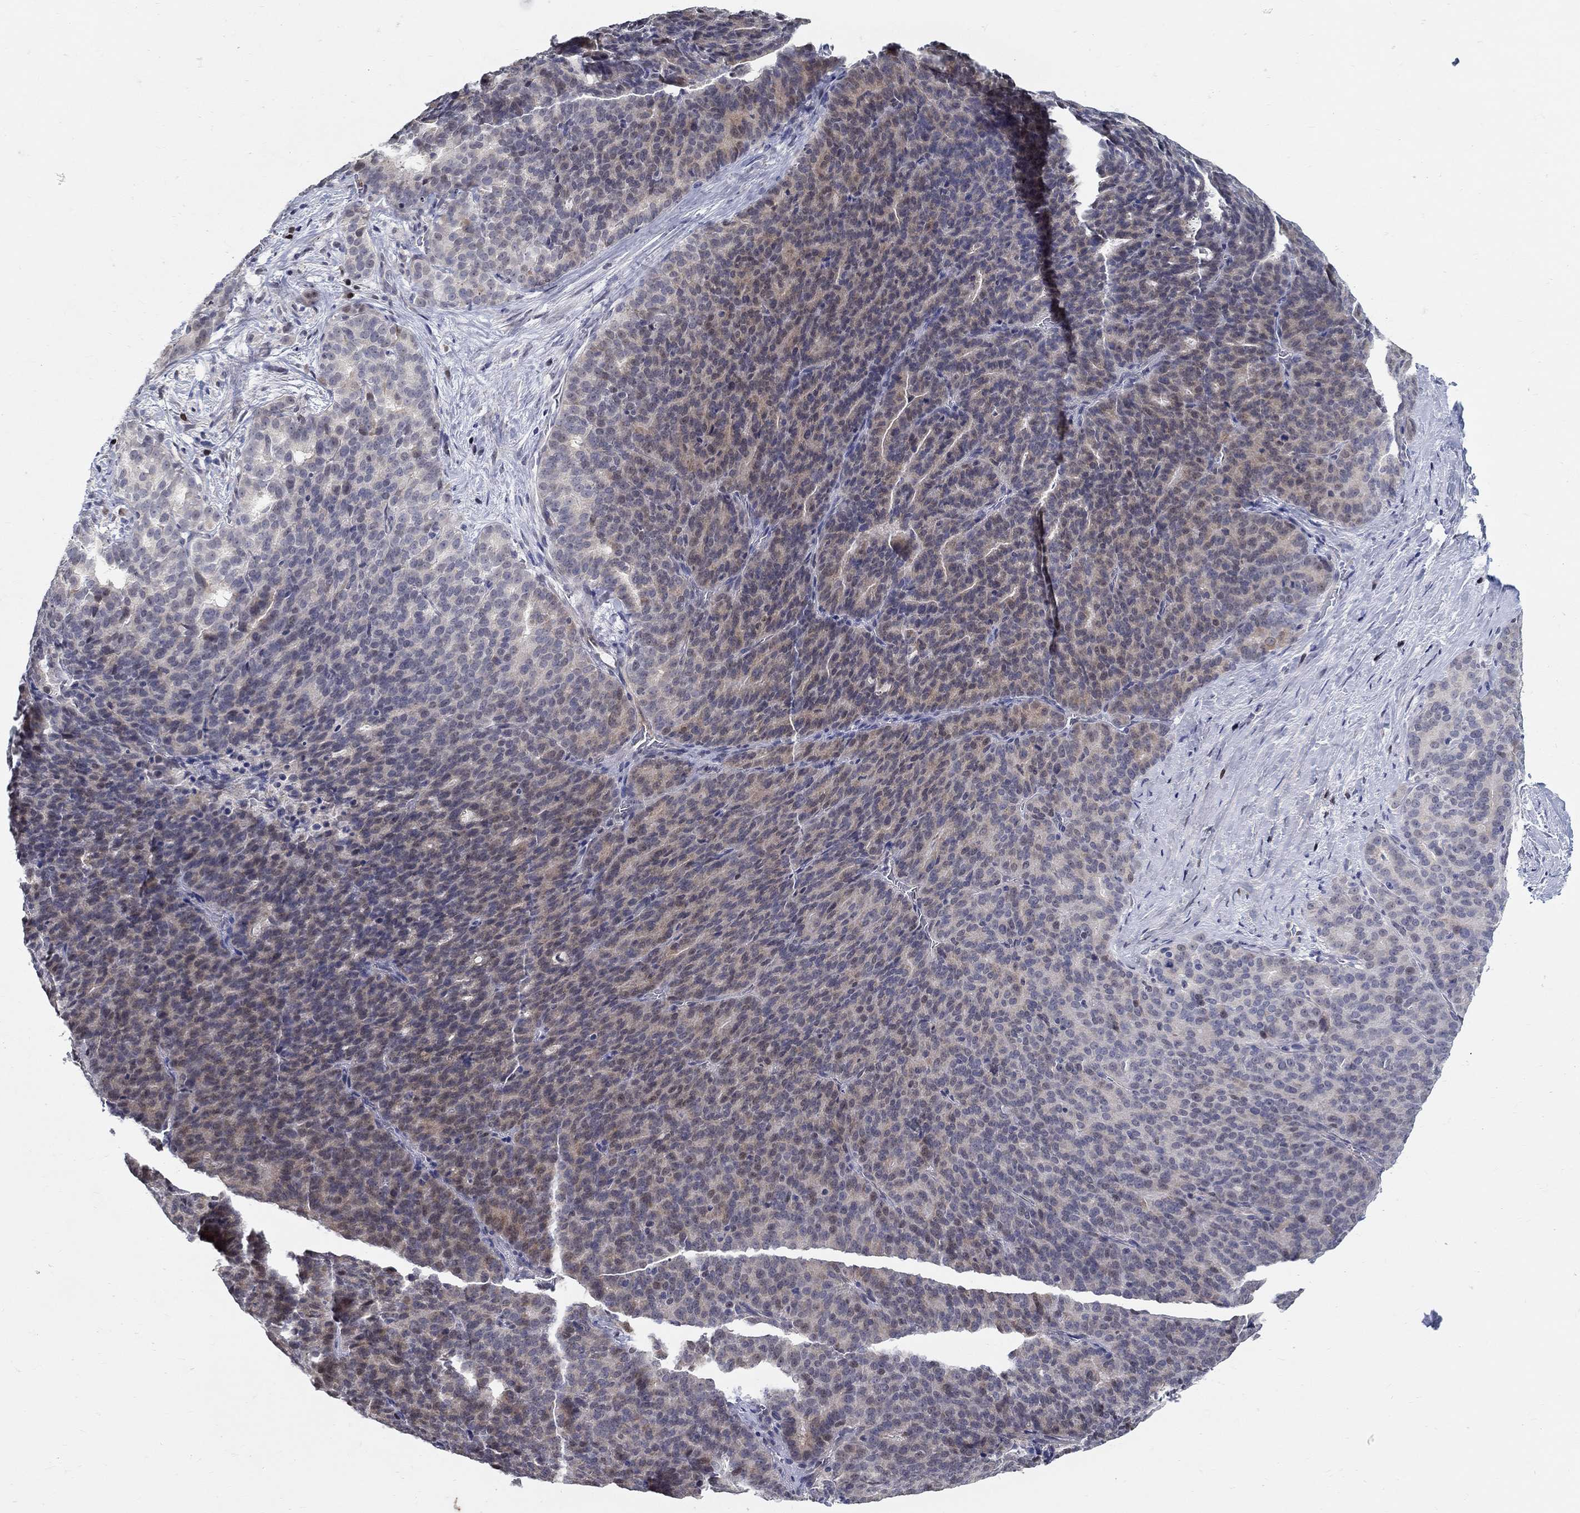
{"staining": {"intensity": "weak", "quantity": "<25%", "location": "cytoplasmic/membranous"}, "tissue": "liver cancer", "cell_type": "Tumor cells", "image_type": "cancer", "snomed": [{"axis": "morphology", "description": "Cholangiocarcinoma"}, {"axis": "topography", "description": "Liver"}], "caption": "A histopathology image of human liver cancer is negative for staining in tumor cells.", "gene": "C16orf46", "patient": {"sex": "female", "age": 47}}